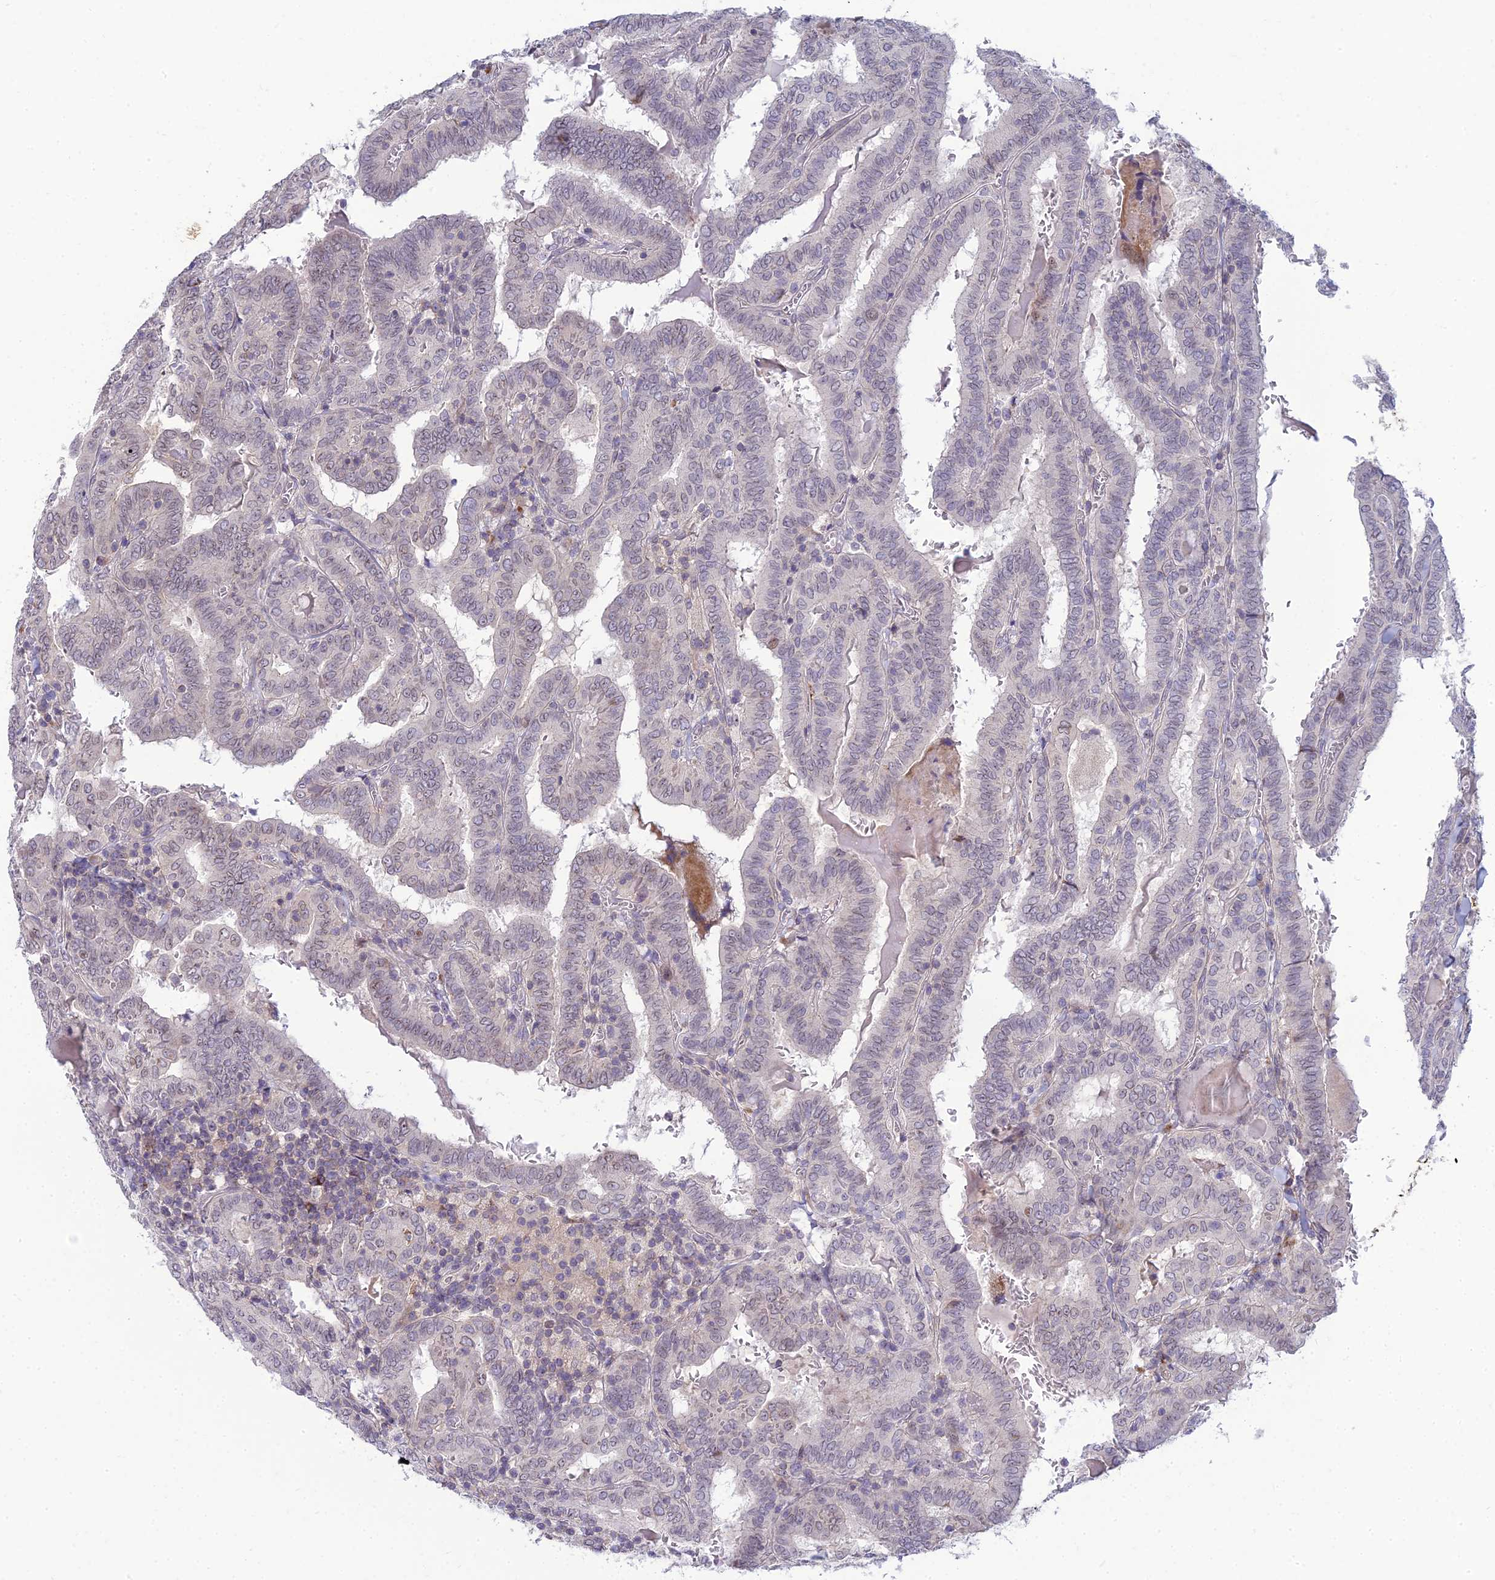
{"staining": {"intensity": "negative", "quantity": "none", "location": "none"}, "tissue": "thyroid cancer", "cell_type": "Tumor cells", "image_type": "cancer", "snomed": [{"axis": "morphology", "description": "Papillary adenocarcinoma, NOS"}, {"axis": "topography", "description": "Thyroid gland"}], "caption": "Immunohistochemistry of thyroid cancer demonstrates no expression in tumor cells. Brightfield microscopy of immunohistochemistry stained with DAB (brown) and hematoxylin (blue), captured at high magnification.", "gene": "DTX2", "patient": {"sex": "female", "age": 72}}